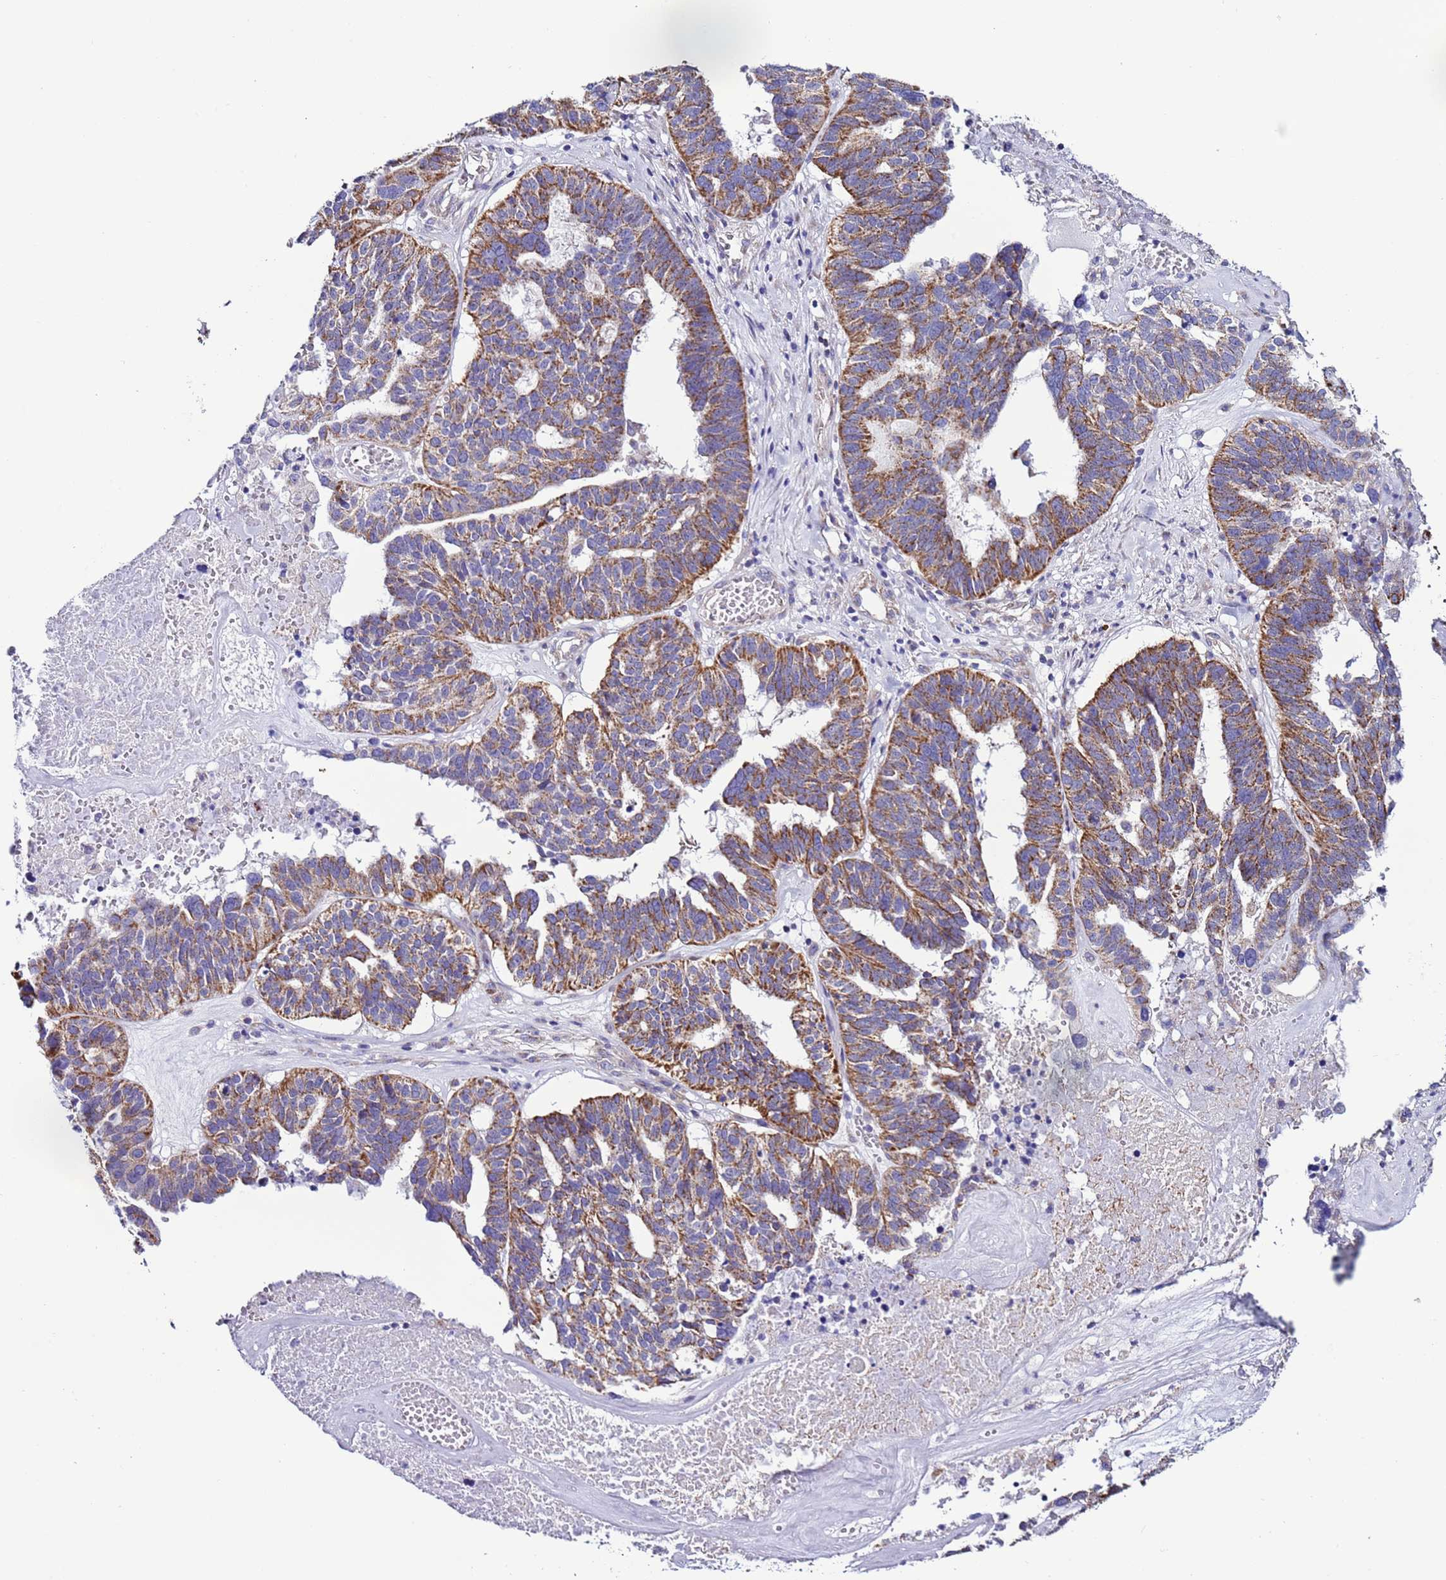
{"staining": {"intensity": "moderate", "quantity": ">75%", "location": "cytoplasmic/membranous"}, "tissue": "ovarian cancer", "cell_type": "Tumor cells", "image_type": "cancer", "snomed": [{"axis": "morphology", "description": "Cystadenocarcinoma, serous, NOS"}, {"axis": "topography", "description": "Ovary"}], "caption": "This histopathology image shows ovarian cancer stained with IHC to label a protein in brown. The cytoplasmic/membranous of tumor cells show moderate positivity for the protein. Nuclei are counter-stained blue.", "gene": "AHI1", "patient": {"sex": "female", "age": 59}}